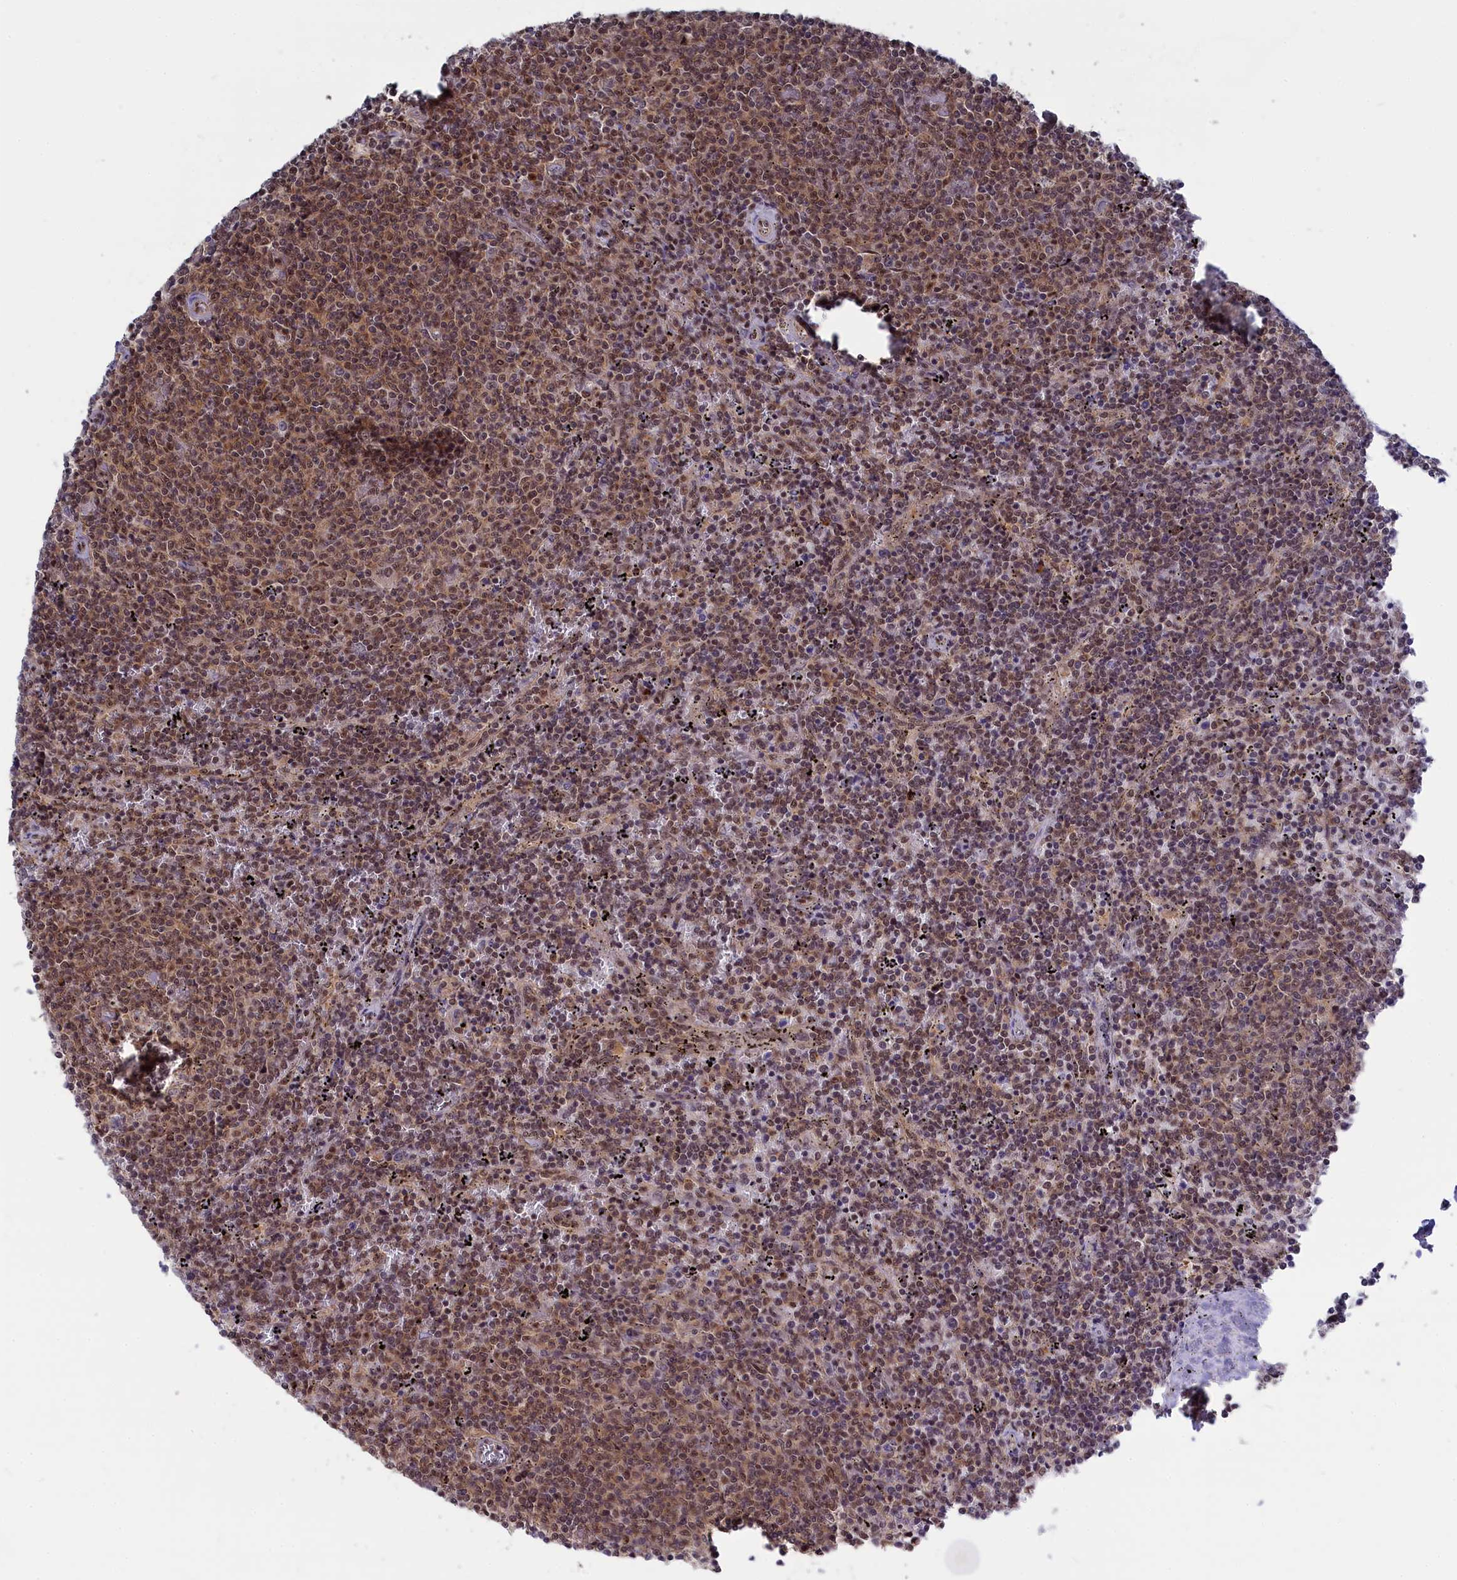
{"staining": {"intensity": "moderate", "quantity": ">75%", "location": "cytoplasmic/membranous,nuclear"}, "tissue": "lymphoma", "cell_type": "Tumor cells", "image_type": "cancer", "snomed": [{"axis": "morphology", "description": "Malignant lymphoma, non-Hodgkin's type, Low grade"}, {"axis": "topography", "description": "Spleen"}], "caption": "IHC image of neoplastic tissue: human lymphoma stained using immunohistochemistry (IHC) displays medium levels of moderate protein expression localized specifically in the cytoplasmic/membranous and nuclear of tumor cells, appearing as a cytoplasmic/membranous and nuclear brown color.", "gene": "TAB1", "patient": {"sex": "female", "age": 50}}